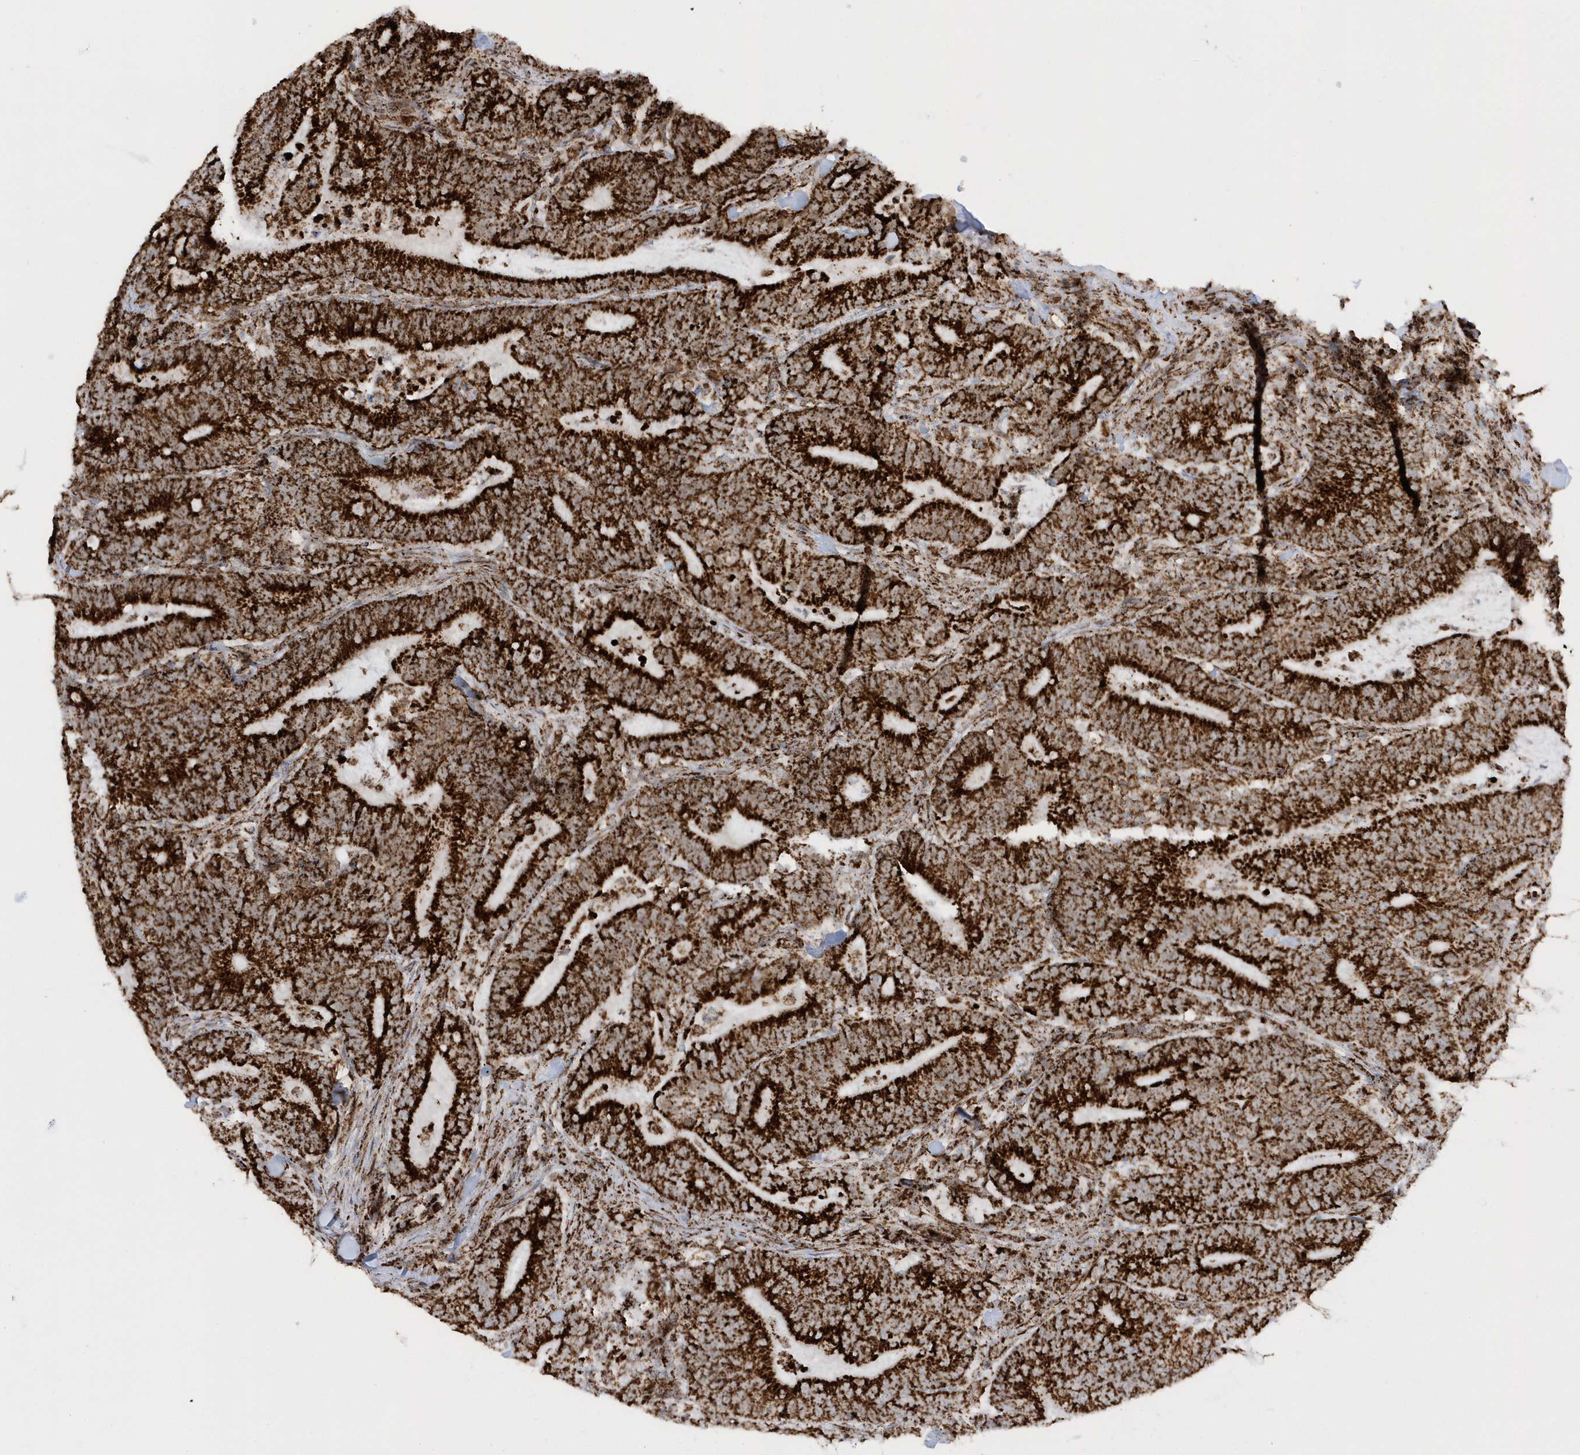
{"staining": {"intensity": "strong", "quantity": ">75%", "location": "cytoplasmic/membranous"}, "tissue": "colorectal cancer", "cell_type": "Tumor cells", "image_type": "cancer", "snomed": [{"axis": "morphology", "description": "Adenocarcinoma, NOS"}, {"axis": "topography", "description": "Colon"}], "caption": "IHC micrograph of human colorectal cancer (adenocarcinoma) stained for a protein (brown), which displays high levels of strong cytoplasmic/membranous expression in about >75% of tumor cells.", "gene": "CRY2", "patient": {"sex": "female", "age": 66}}